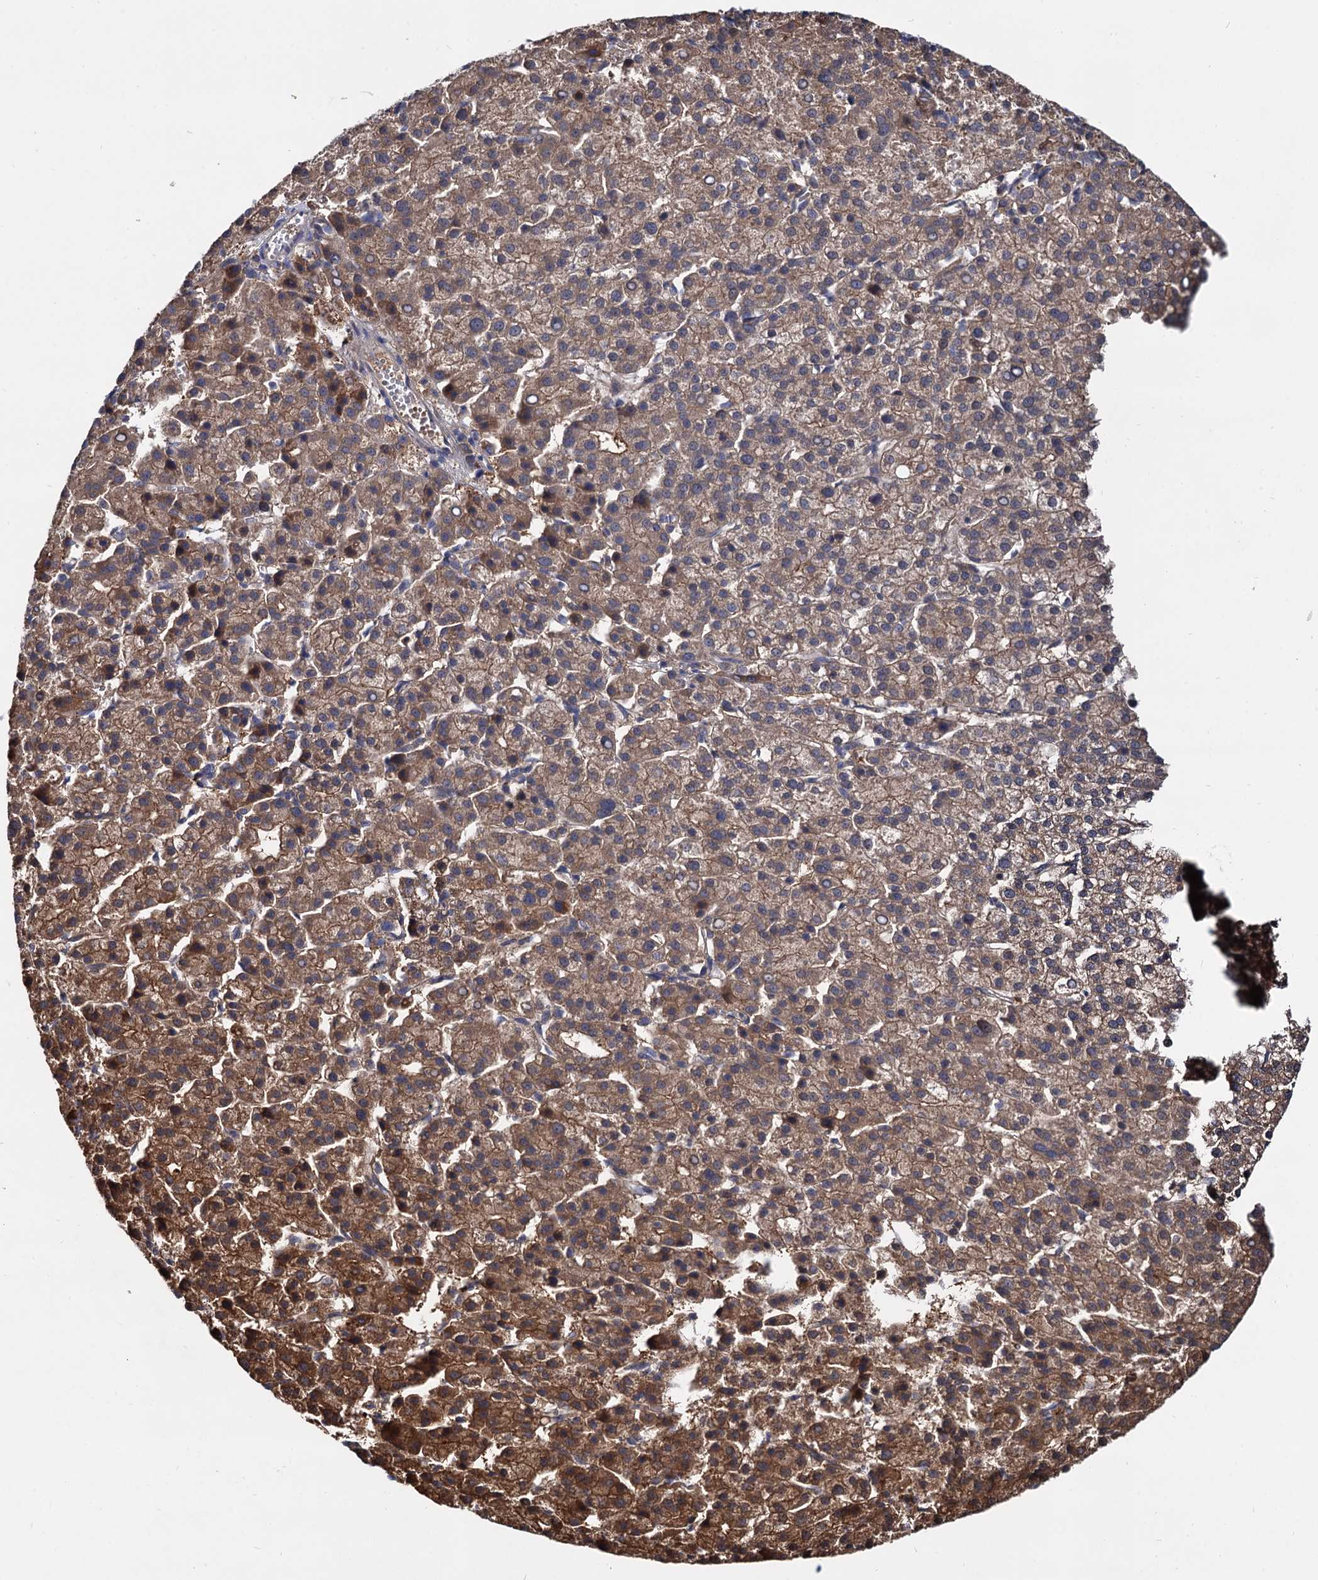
{"staining": {"intensity": "moderate", "quantity": ">75%", "location": "cytoplasmic/membranous"}, "tissue": "liver cancer", "cell_type": "Tumor cells", "image_type": "cancer", "snomed": [{"axis": "morphology", "description": "Carcinoma, Hepatocellular, NOS"}, {"axis": "topography", "description": "Liver"}], "caption": "Human liver cancer (hepatocellular carcinoma) stained for a protein (brown) reveals moderate cytoplasmic/membranous positive expression in approximately >75% of tumor cells.", "gene": "SELENOP", "patient": {"sex": "female", "age": 58}}